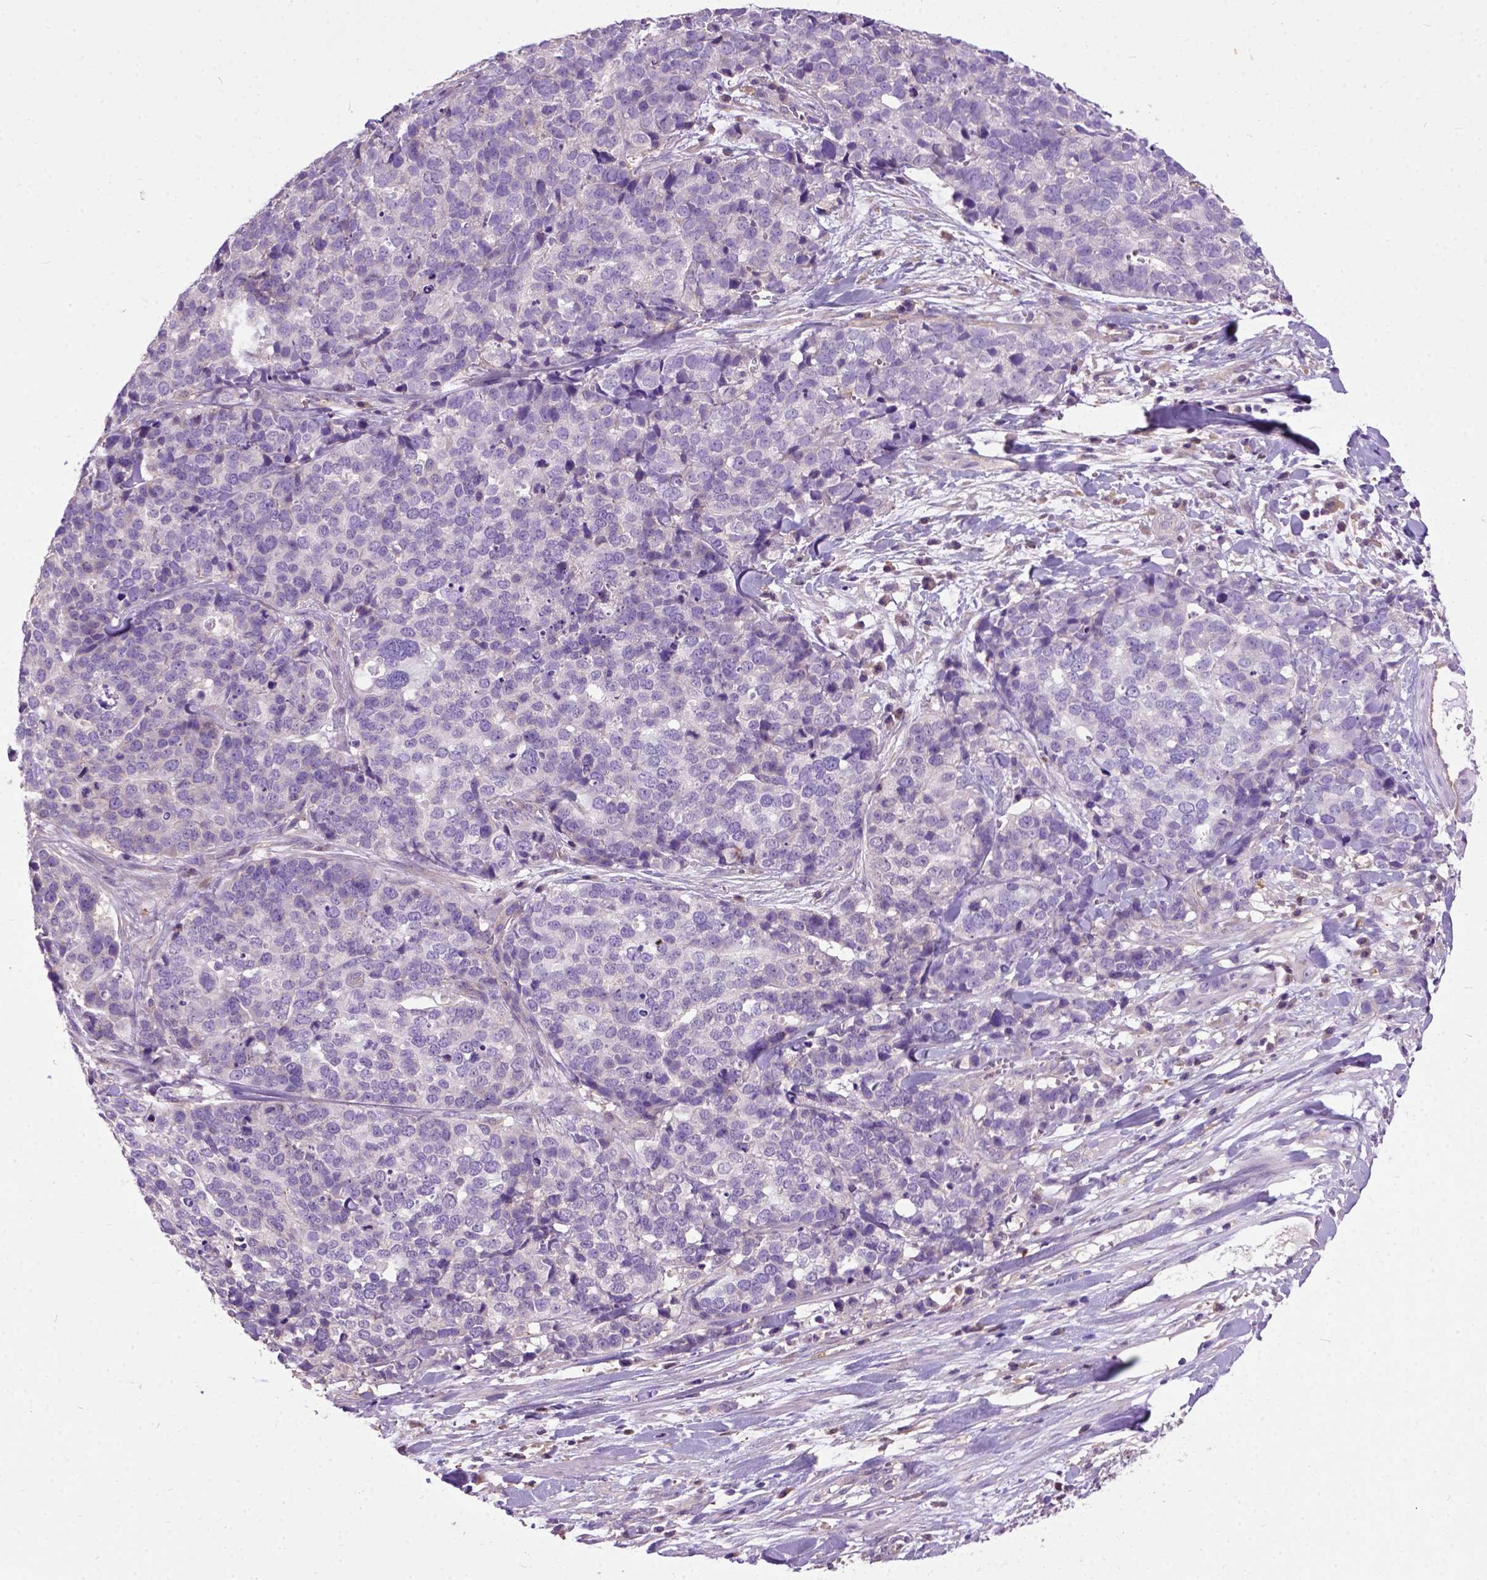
{"staining": {"intensity": "negative", "quantity": "none", "location": "none"}, "tissue": "ovarian cancer", "cell_type": "Tumor cells", "image_type": "cancer", "snomed": [{"axis": "morphology", "description": "Carcinoma, endometroid"}, {"axis": "topography", "description": "Ovary"}], "caption": "This is a image of immunohistochemistry (IHC) staining of endometroid carcinoma (ovarian), which shows no staining in tumor cells. The staining is performed using DAB brown chromogen with nuclei counter-stained in using hematoxylin.", "gene": "SEMA4F", "patient": {"sex": "female", "age": 65}}